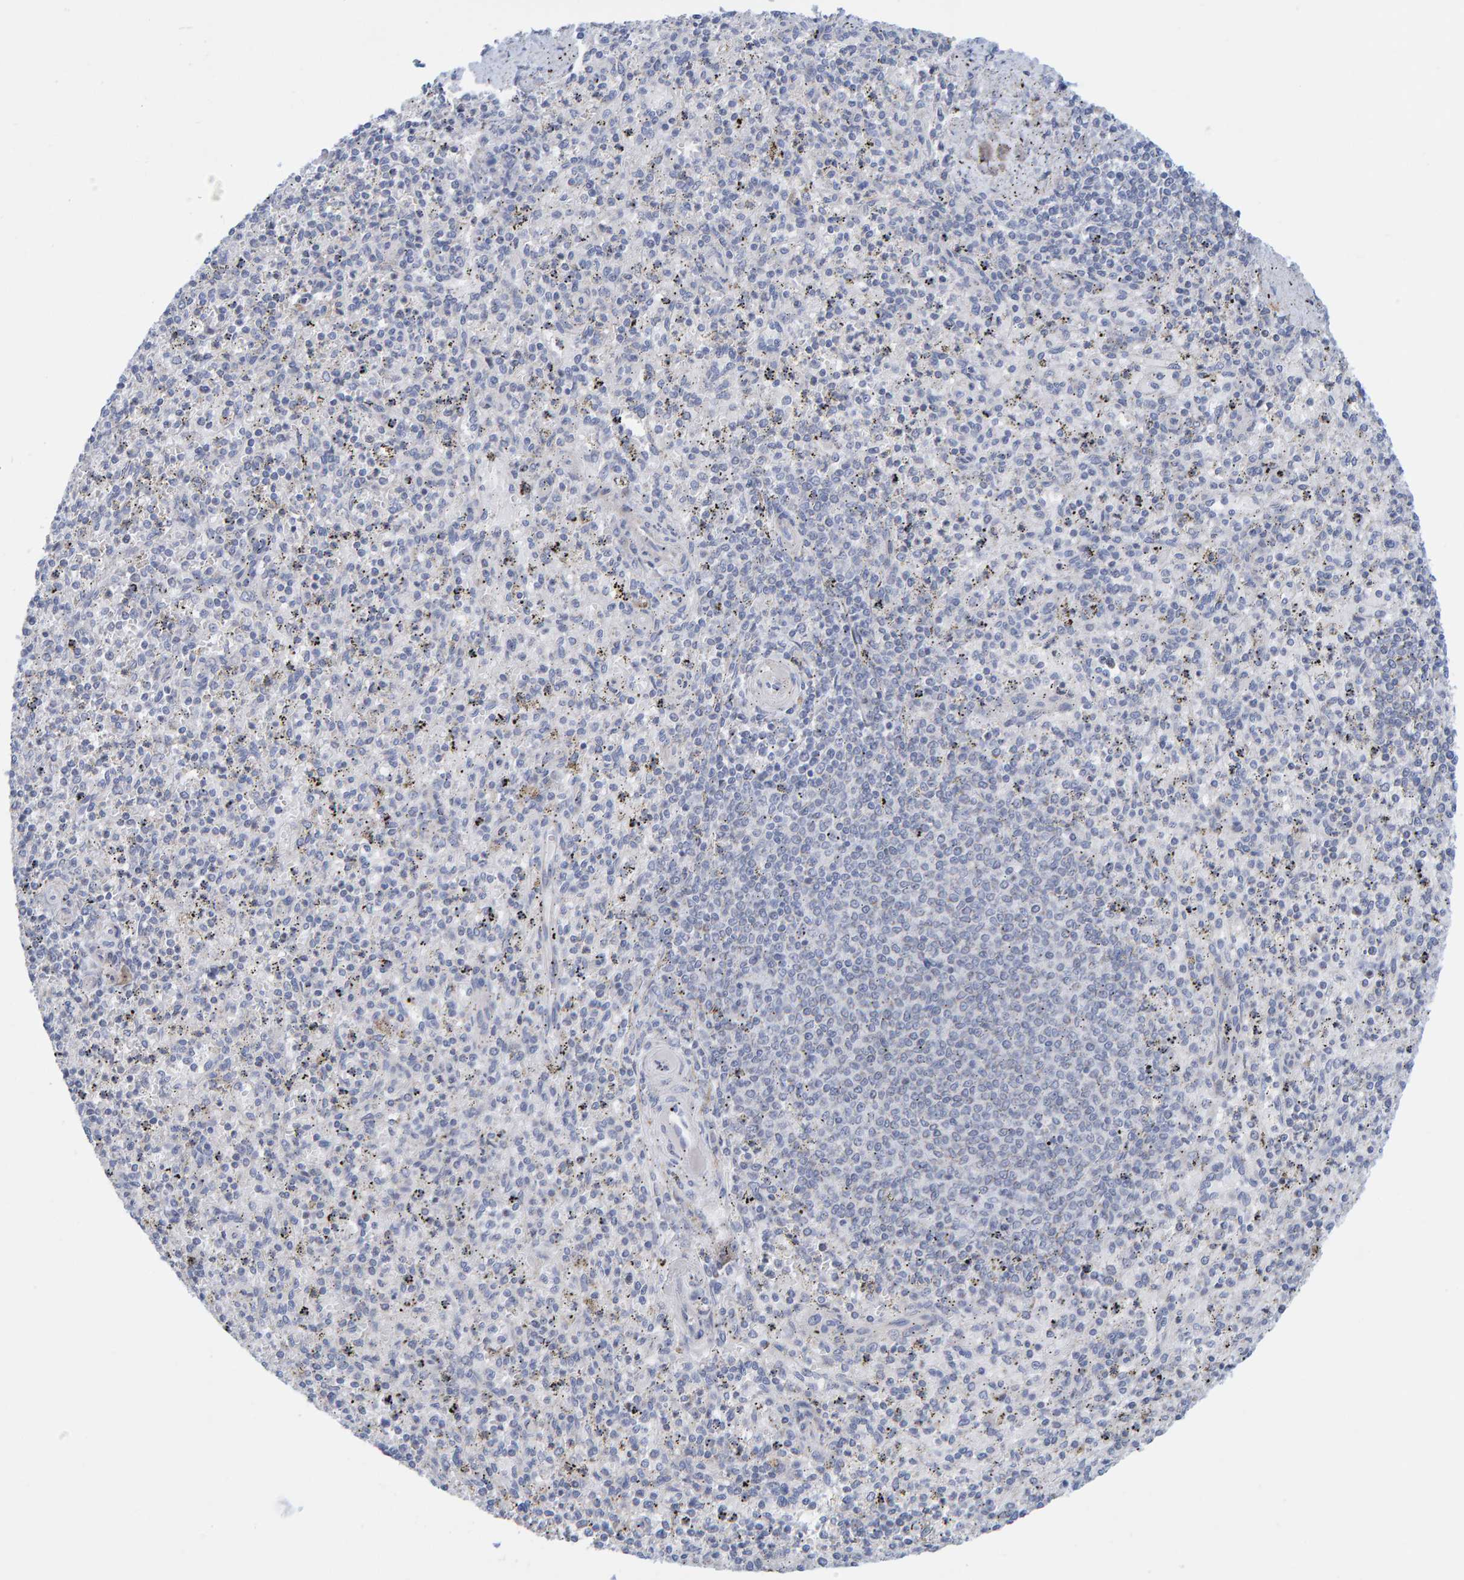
{"staining": {"intensity": "negative", "quantity": "none", "location": "none"}, "tissue": "spleen", "cell_type": "Cells in red pulp", "image_type": "normal", "snomed": [{"axis": "morphology", "description": "Normal tissue, NOS"}, {"axis": "topography", "description": "Spleen"}], "caption": "An image of human spleen is negative for staining in cells in red pulp.", "gene": "ZC3H3", "patient": {"sex": "male", "age": 72}}